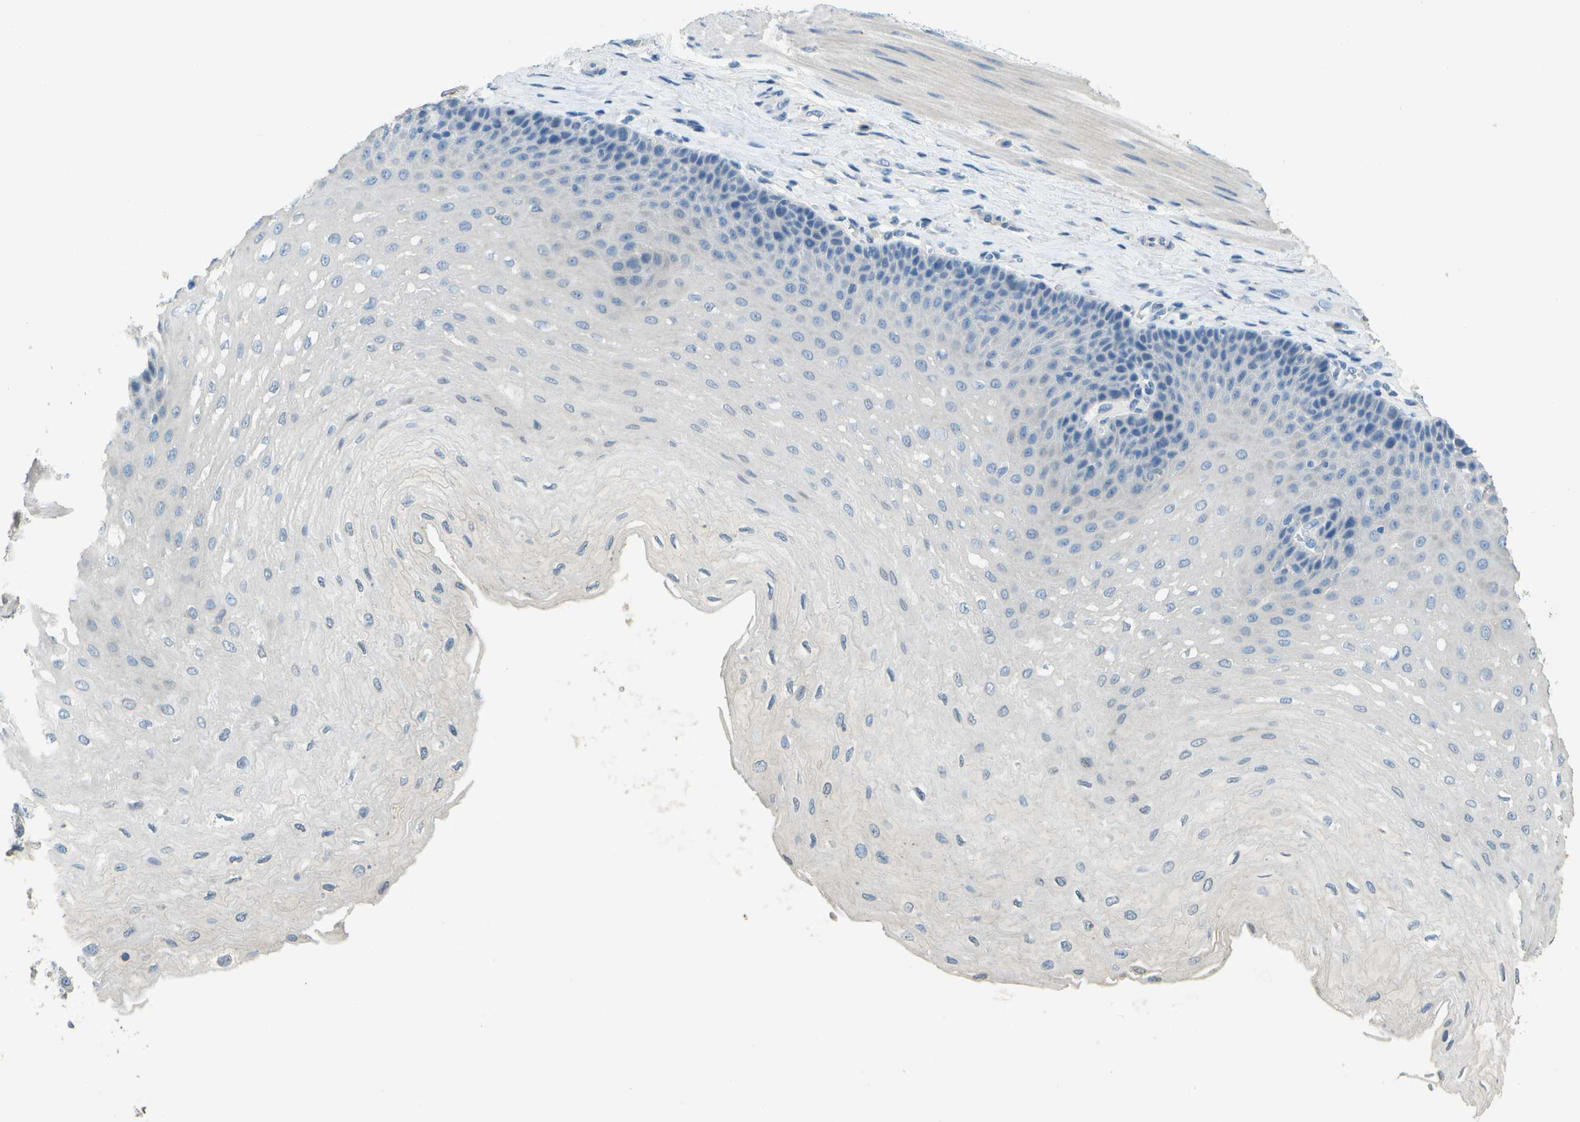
{"staining": {"intensity": "negative", "quantity": "none", "location": "none"}, "tissue": "esophagus", "cell_type": "Squamous epithelial cells", "image_type": "normal", "snomed": [{"axis": "morphology", "description": "Normal tissue, NOS"}, {"axis": "topography", "description": "Esophagus"}], "caption": "Image shows no significant protein positivity in squamous epithelial cells of normal esophagus. Nuclei are stained in blue.", "gene": "LGI2", "patient": {"sex": "female", "age": 72}}